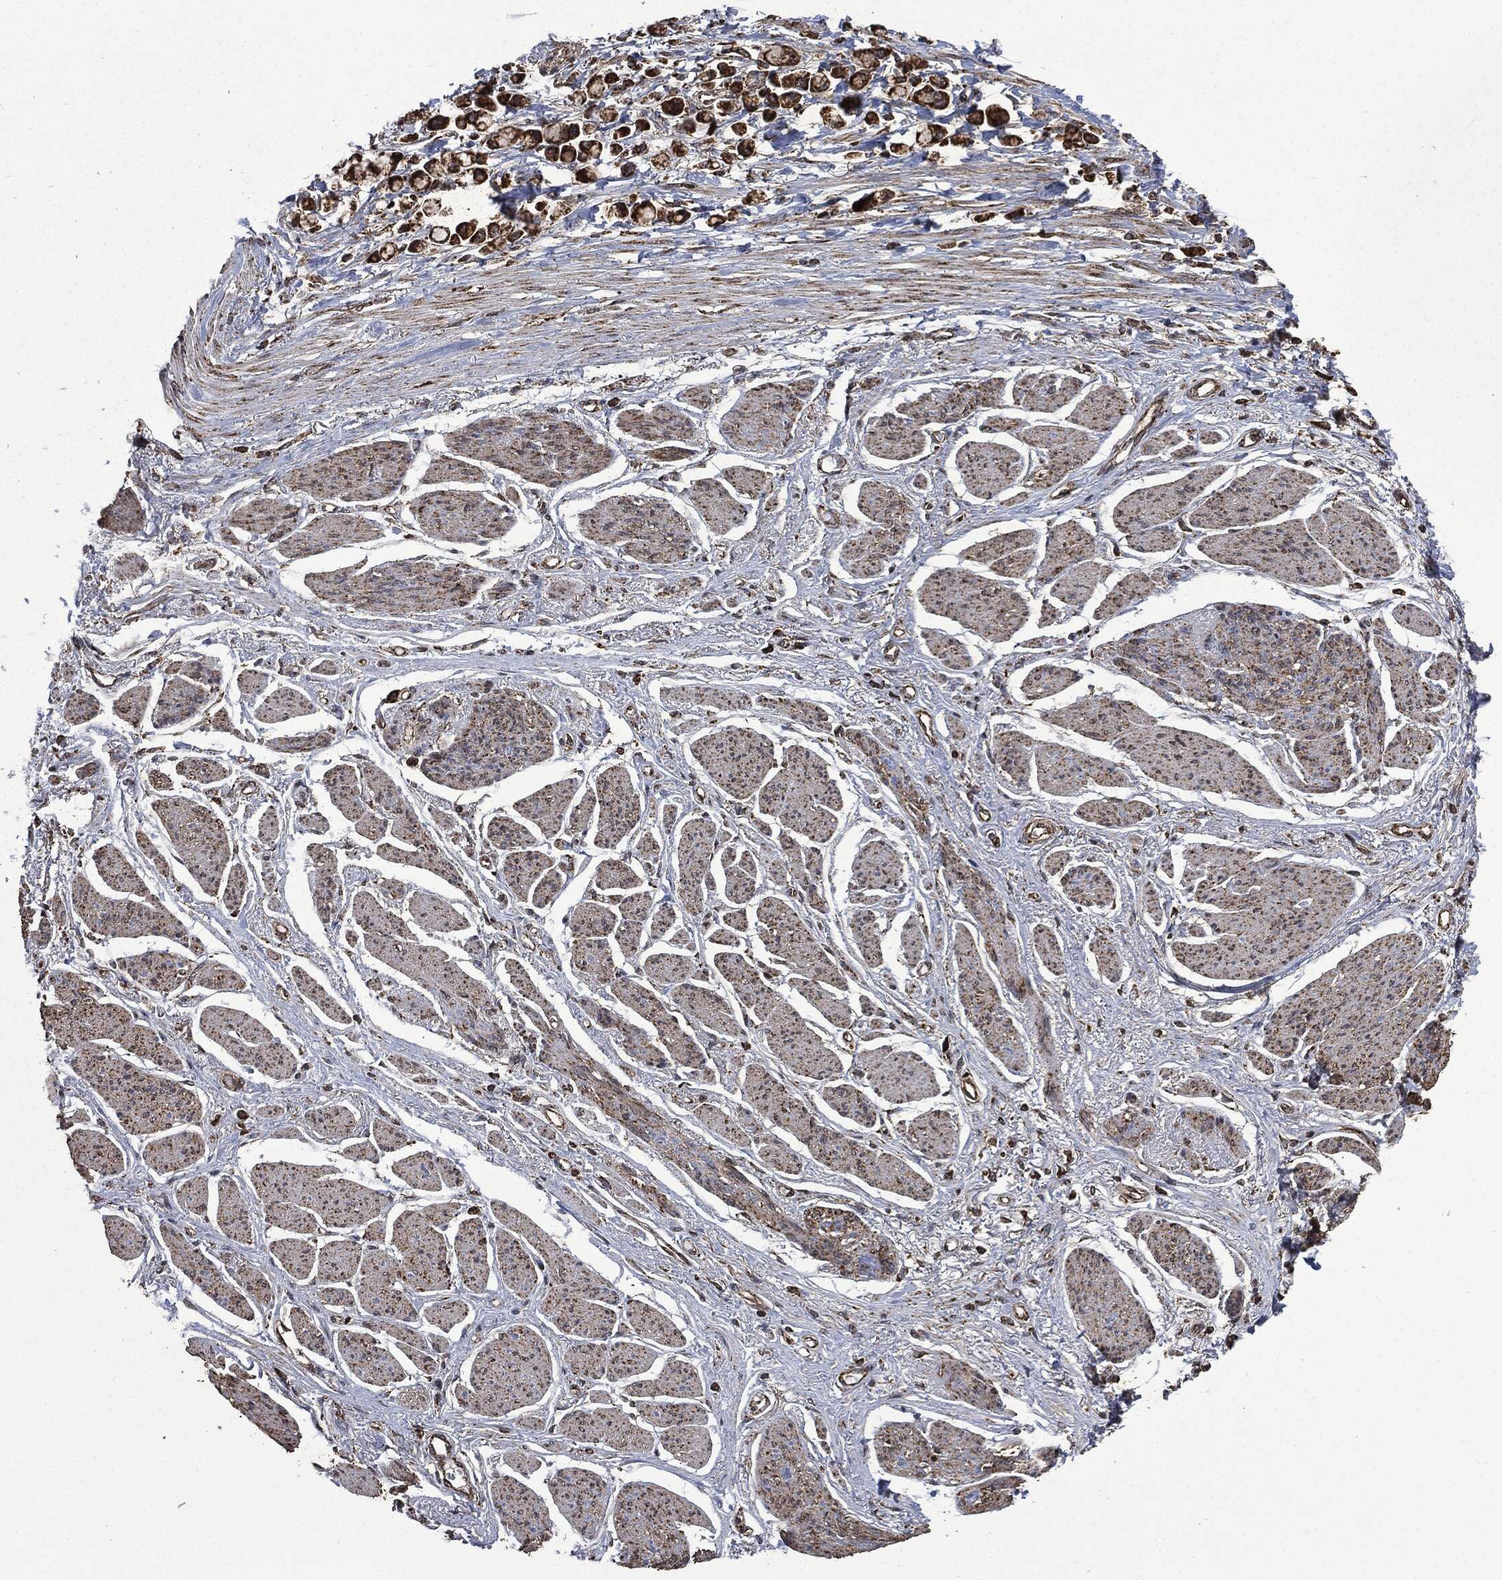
{"staining": {"intensity": "strong", "quantity": ">75%", "location": "cytoplasmic/membranous"}, "tissue": "stomach cancer", "cell_type": "Tumor cells", "image_type": "cancer", "snomed": [{"axis": "morphology", "description": "Adenocarcinoma, NOS"}, {"axis": "topography", "description": "Stomach"}], "caption": "This image shows immunohistochemistry (IHC) staining of stomach cancer (adenocarcinoma), with high strong cytoplasmic/membranous expression in about >75% of tumor cells.", "gene": "LIG3", "patient": {"sex": "female", "age": 81}}